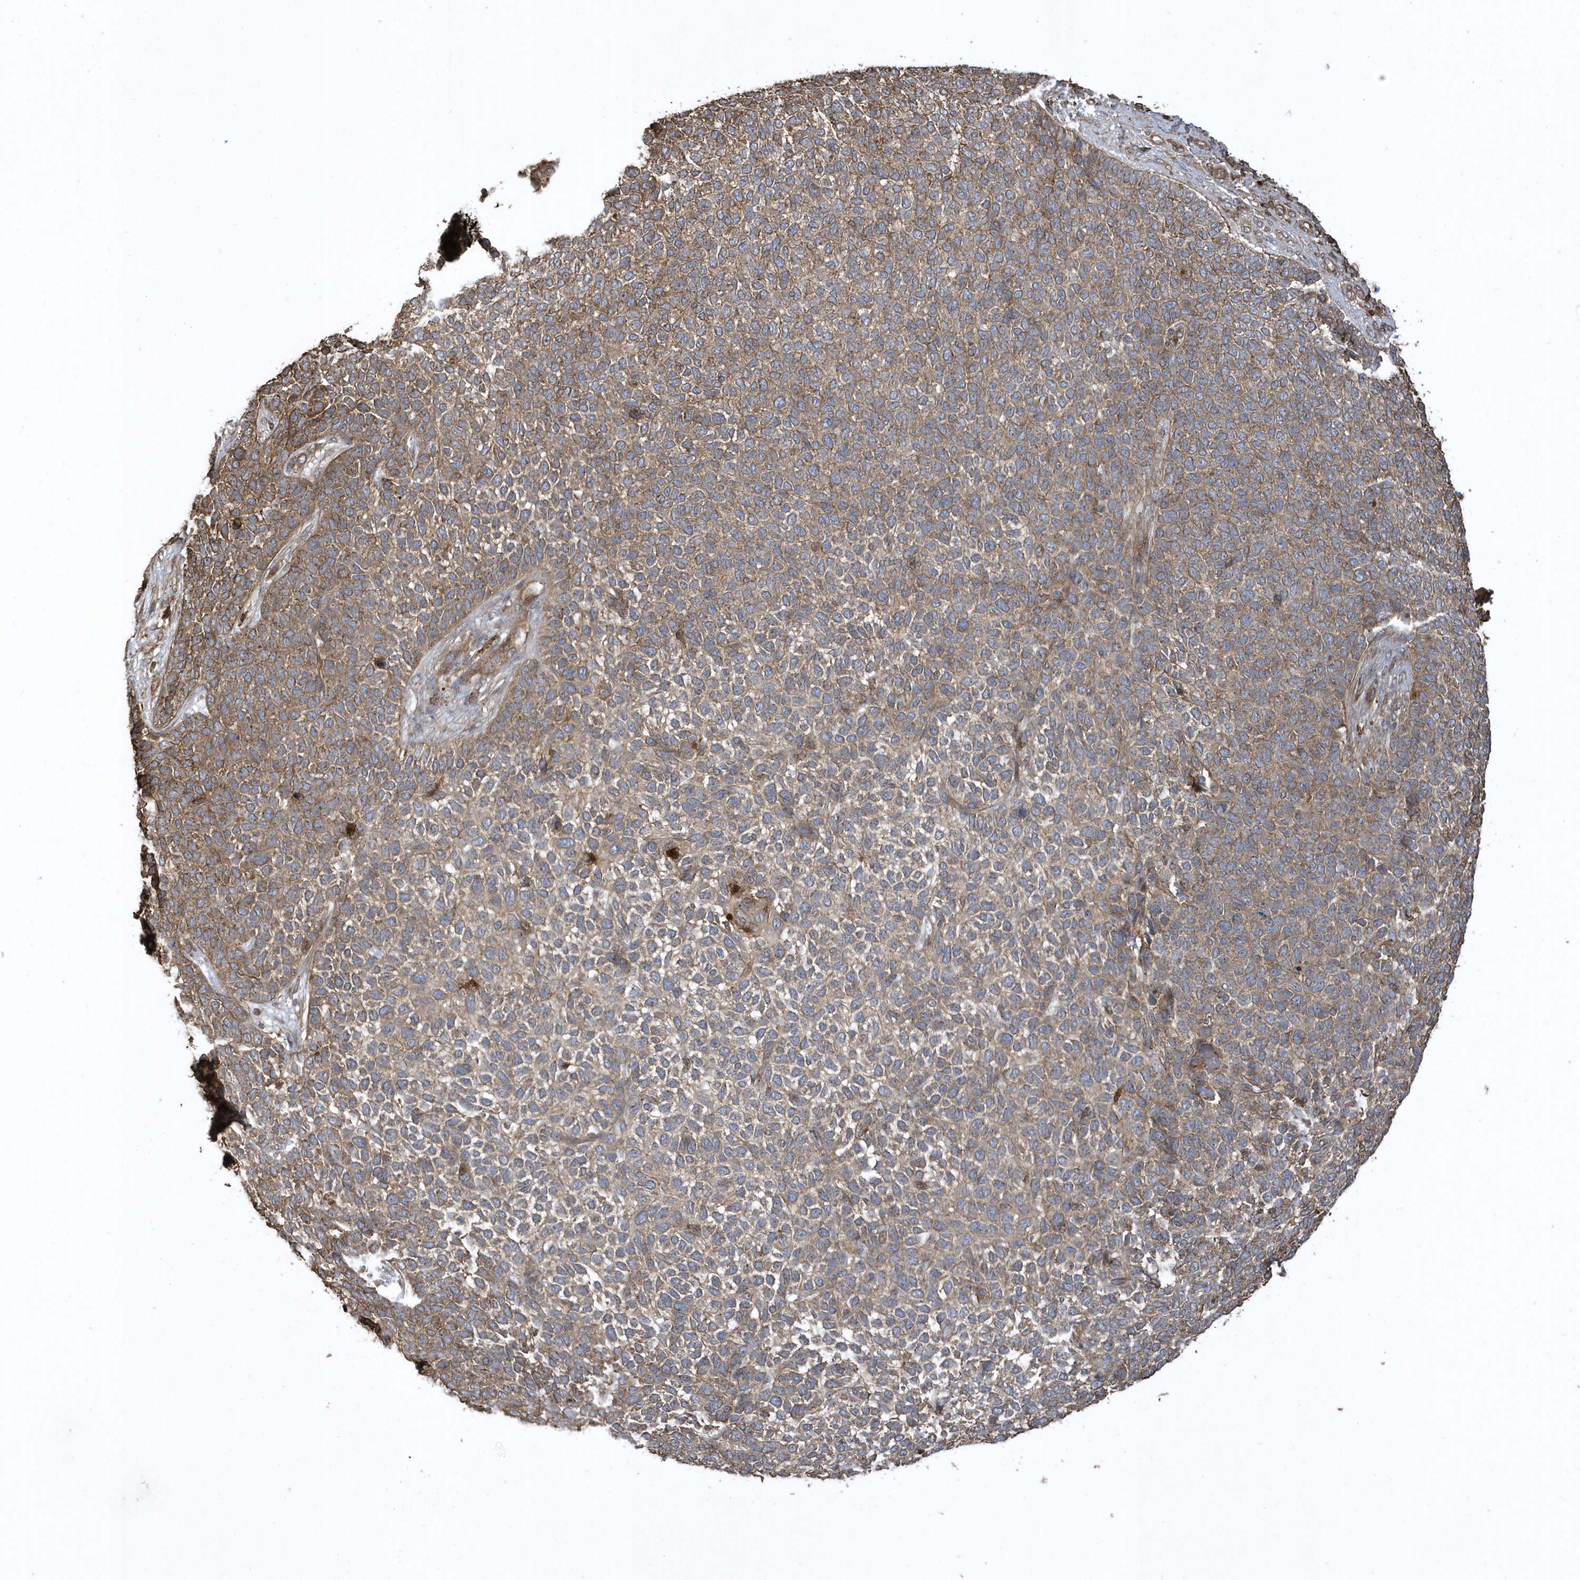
{"staining": {"intensity": "weak", "quantity": ">75%", "location": "cytoplasmic/membranous"}, "tissue": "skin cancer", "cell_type": "Tumor cells", "image_type": "cancer", "snomed": [{"axis": "morphology", "description": "Basal cell carcinoma"}, {"axis": "topography", "description": "Skin"}], "caption": "High-magnification brightfield microscopy of skin cancer stained with DAB (3,3'-diaminobenzidine) (brown) and counterstained with hematoxylin (blue). tumor cells exhibit weak cytoplasmic/membranous positivity is appreciated in approximately>75% of cells.", "gene": "SENP8", "patient": {"sex": "female", "age": 84}}